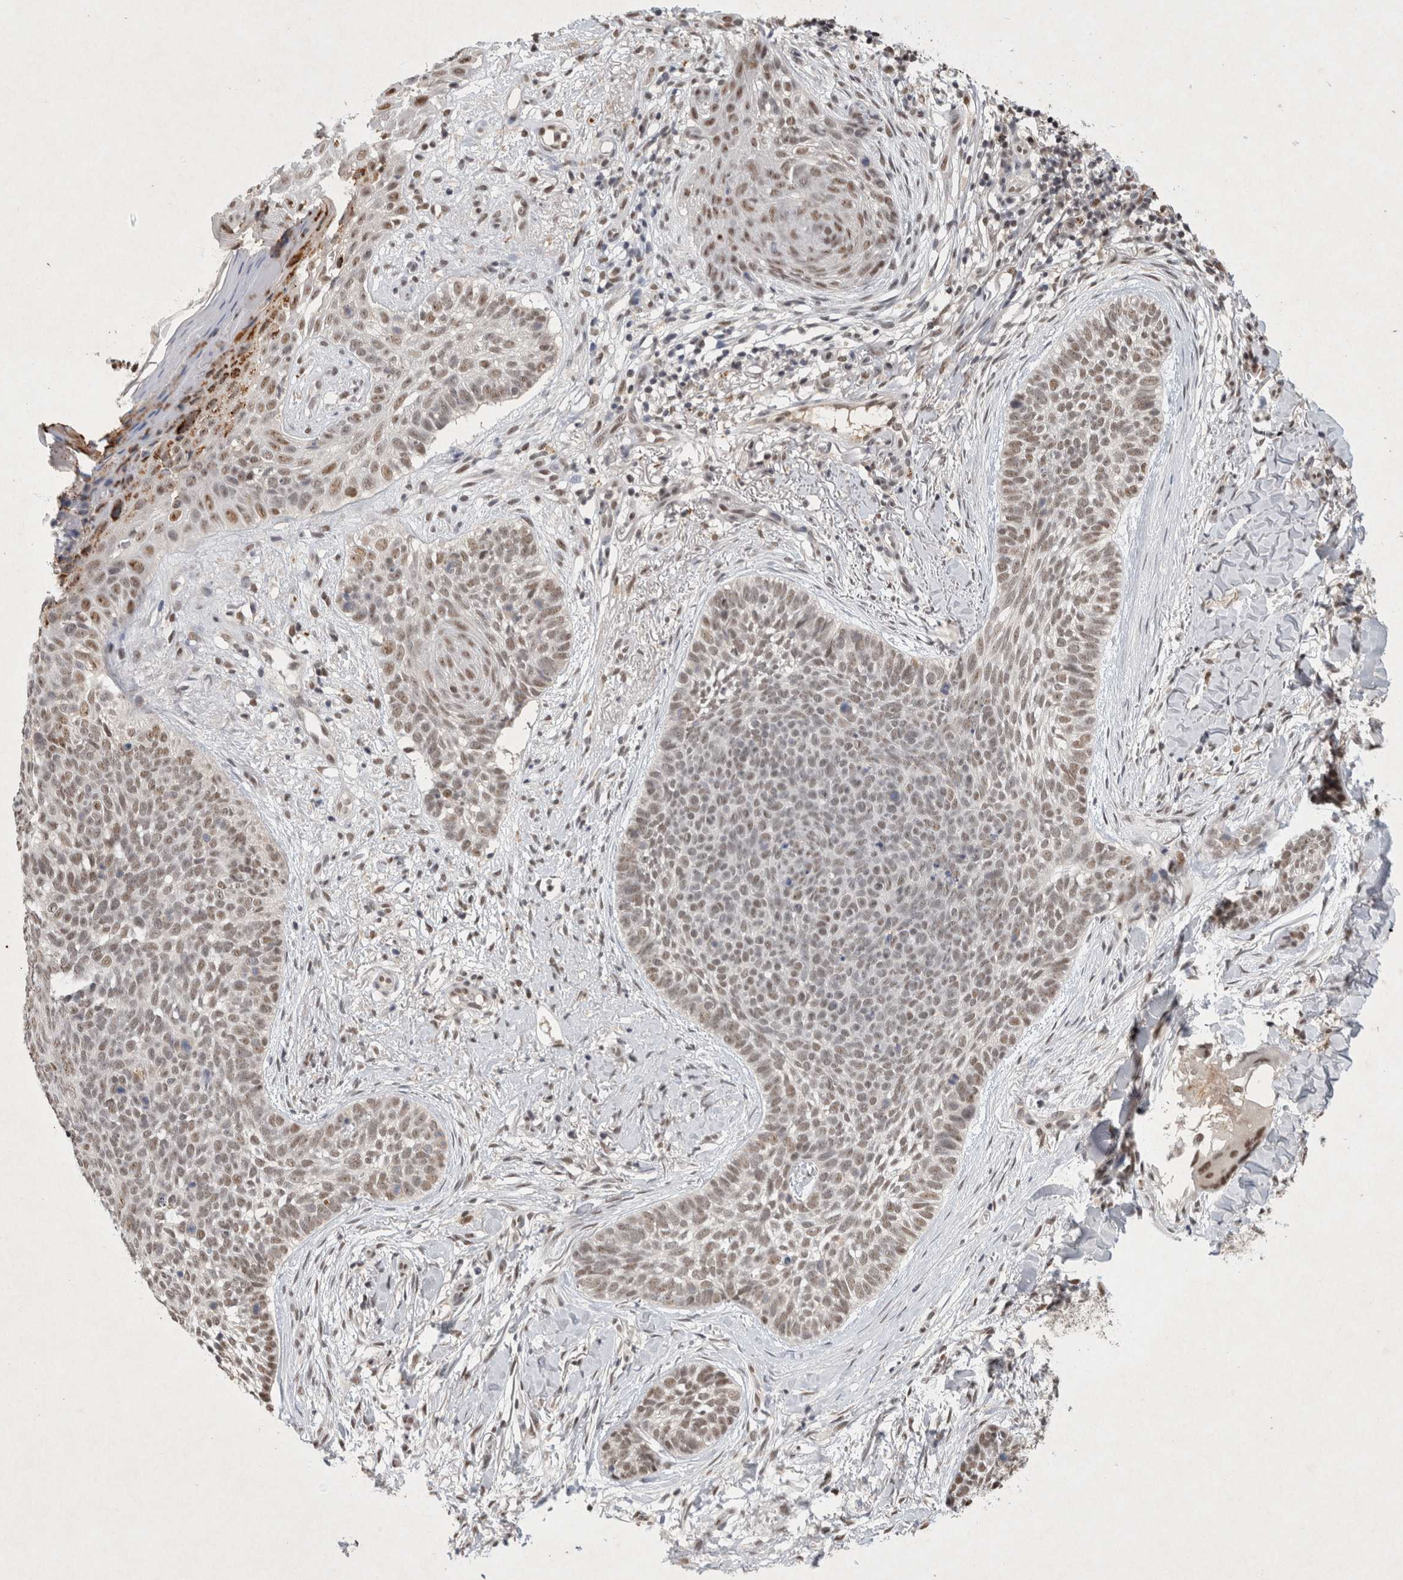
{"staining": {"intensity": "weak", "quantity": ">75%", "location": "nuclear"}, "tissue": "skin cancer", "cell_type": "Tumor cells", "image_type": "cancer", "snomed": [{"axis": "morphology", "description": "Normal tissue, NOS"}, {"axis": "morphology", "description": "Basal cell carcinoma"}, {"axis": "topography", "description": "Skin"}], "caption": "IHC of human skin basal cell carcinoma demonstrates low levels of weak nuclear positivity in about >75% of tumor cells. The protein of interest is stained brown, and the nuclei are stained in blue (DAB (3,3'-diaminobenzidine) IHC with brightfield microscopy, high magnification).", "gene": "XRCC5", "patient": {"sex": "male", "age": 67}}